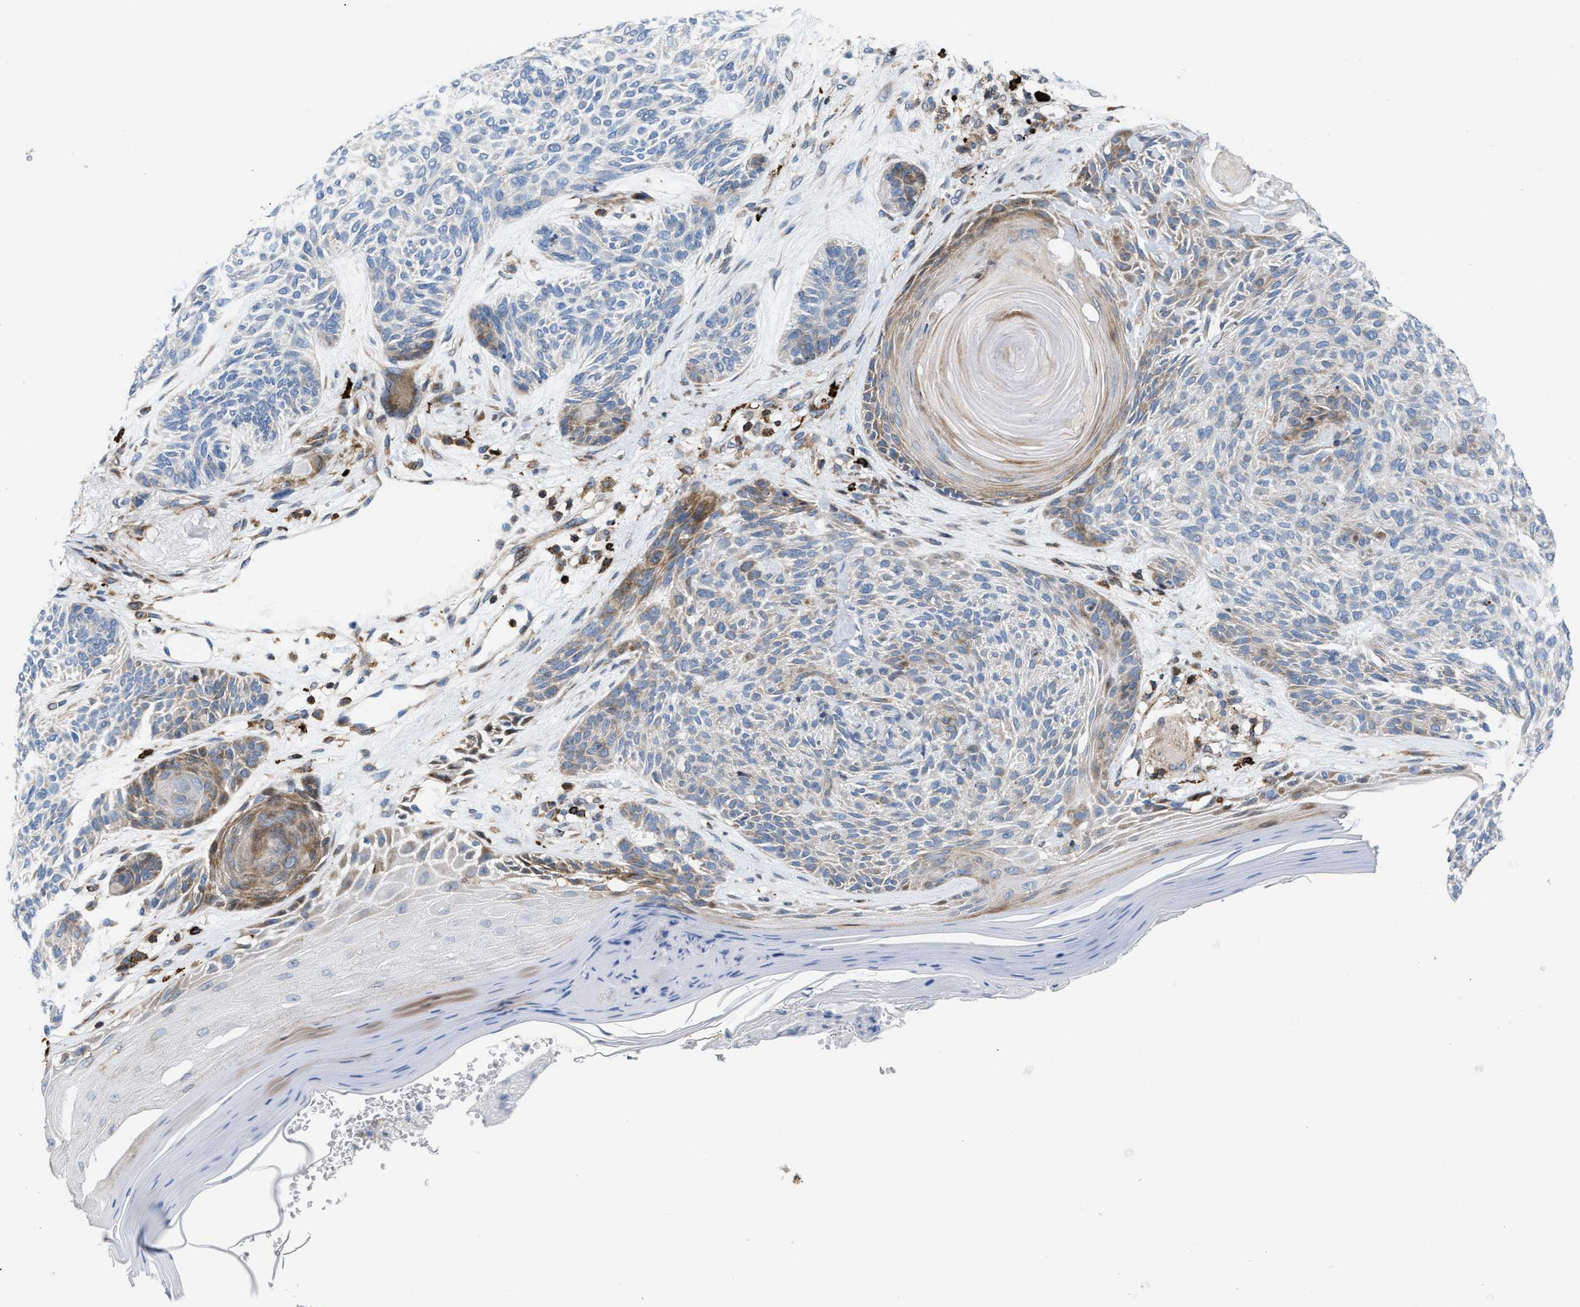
{"staining": {"intensity": "moderate", "quantity": "<25%", "location": "cytoplasmic/membranous"}, "tissue": "skin cancer", "cell_type": "Tumor cells", "image_type": "cancer", "snomed": [{"axis": "morphology", "description": "Basal cell carcinoma"}, {"axis": "topography", "description": "Skin"}], "caption": "Approximately <25% of tumor cells in human basal cell carcinoma (skin) exhibit moderate cytoplasmic/membranous protein expression as visualized by brown immunohistochemical staining.", "gene": "ATP9A", "patient": {"sex": "male", "age": 55}}